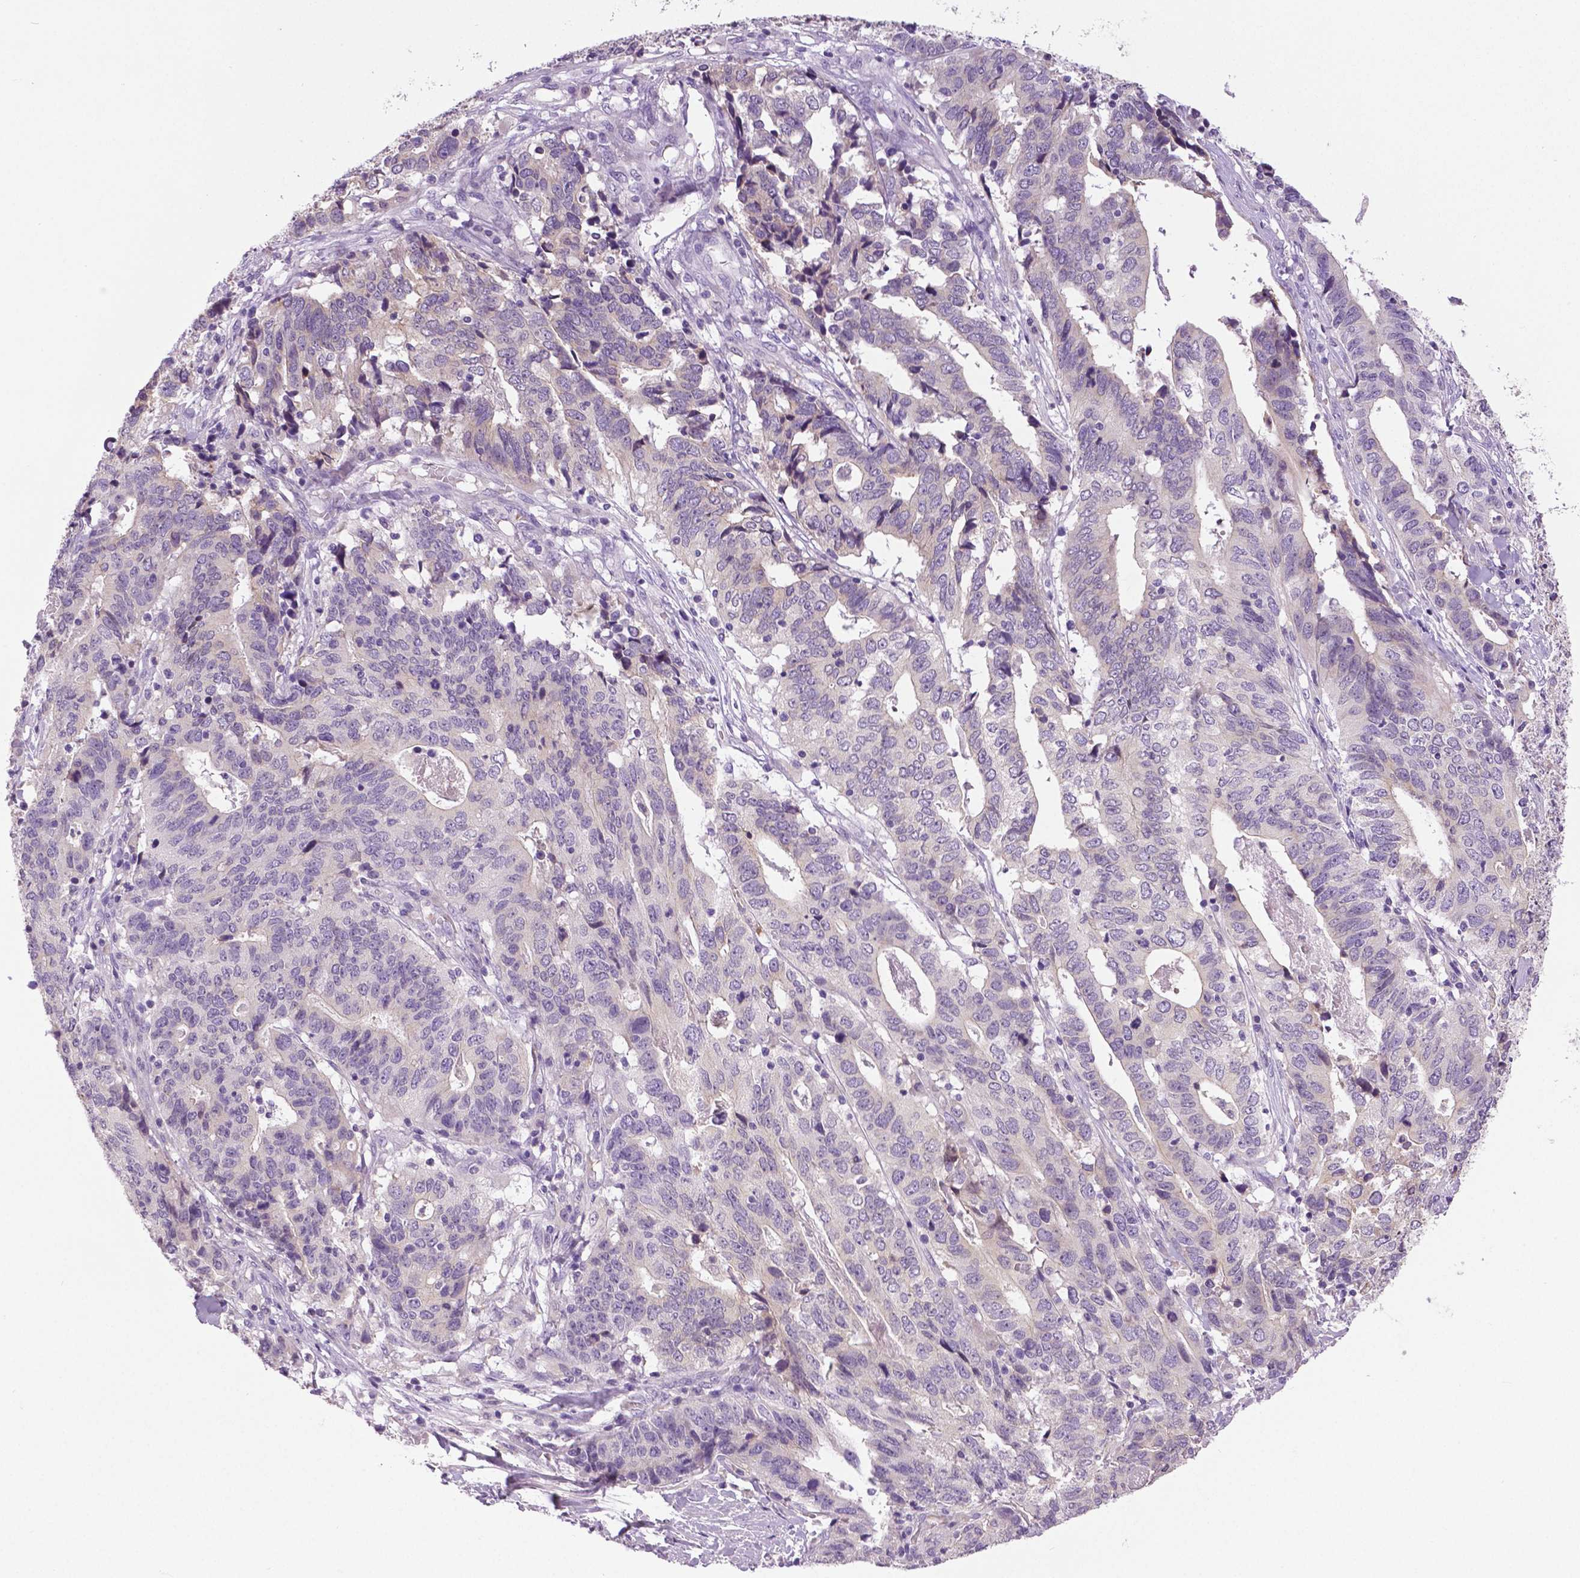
{"staining": {"intensity": "negative", "quantity": "none", "location": "none"}, "tissue": "stomach cancer", "cell_type": "Tumor cells", "image_type": "cancer", "snomed": [{"axis": "morphology", "description": "Adenocarcinoma, NOS"}, {"axis": "topography", "description": "Stomach, upper"}], "caption": "An immunohistochemistry (IHC) micrograph of stomach adenocarcinoma is shown. There is no staining in tumor cells of stomach adenocarcinoma. (Immunohistochemistry, brightfield microscopy, high magnification).", "gene": "DNAH12", "patient": {"sex": "female", "age": 67}}